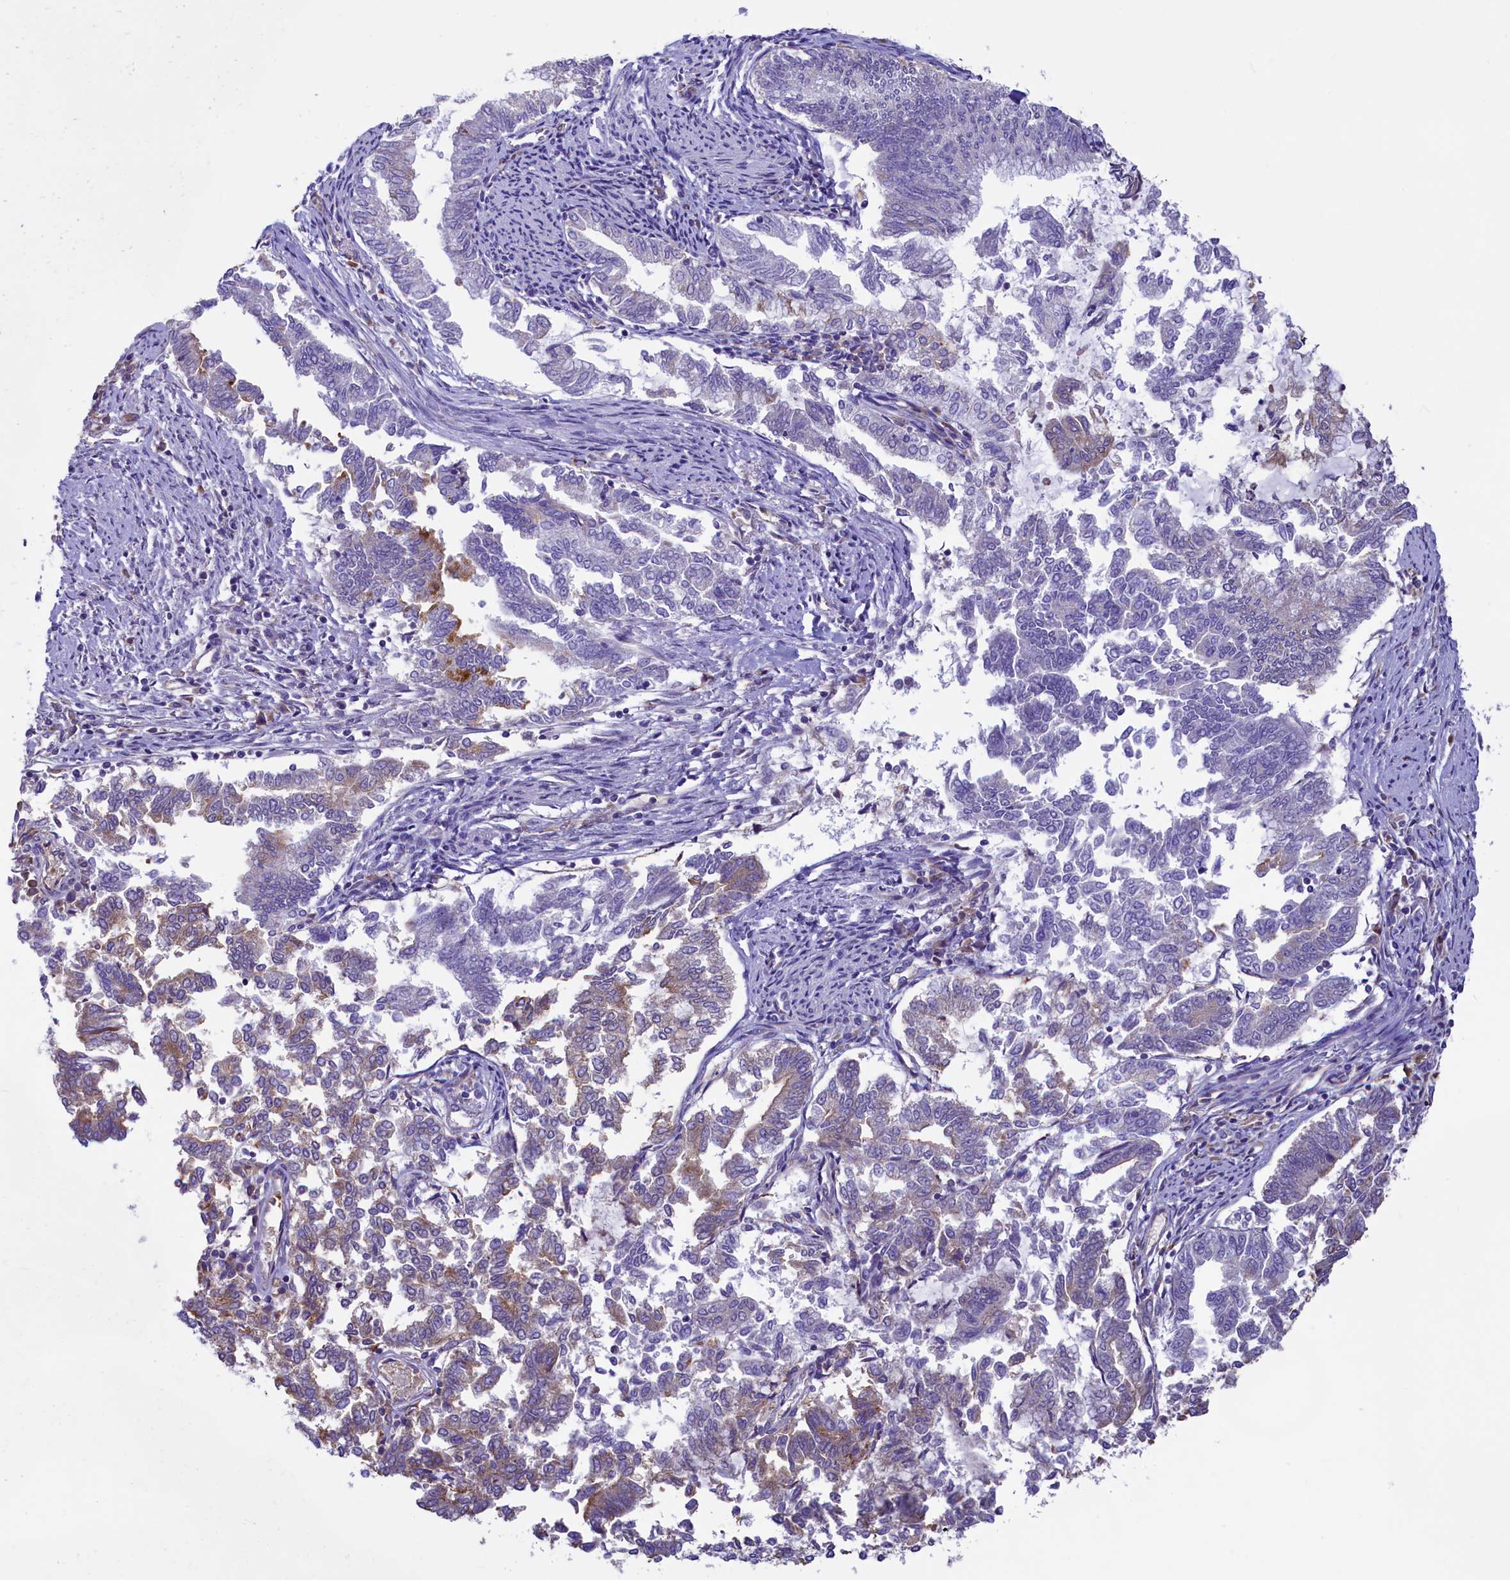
{"staining": {"intensity": "weak", "quantity": "25%-75%", "location": "cytoplasmic/membranous"}, "tissue": "endometrial cancer", "cell_type": "Tumor cells", "image_type": "cancer", "snomed": [{"axis": "morphology", "description": "Adenocarcinoma, NOS"}, {"axis": "topography", "description": "Endometrium"}], "caption": "There is low levels of weak cytoplasmic/membranous staining in tumor cells of endometrial cancer (adenocarcinoma), as demonstrated by immunohistochemical staining (brown color).", "gene": "HPS6", "patient": {"sex": "female", "age": 79}}